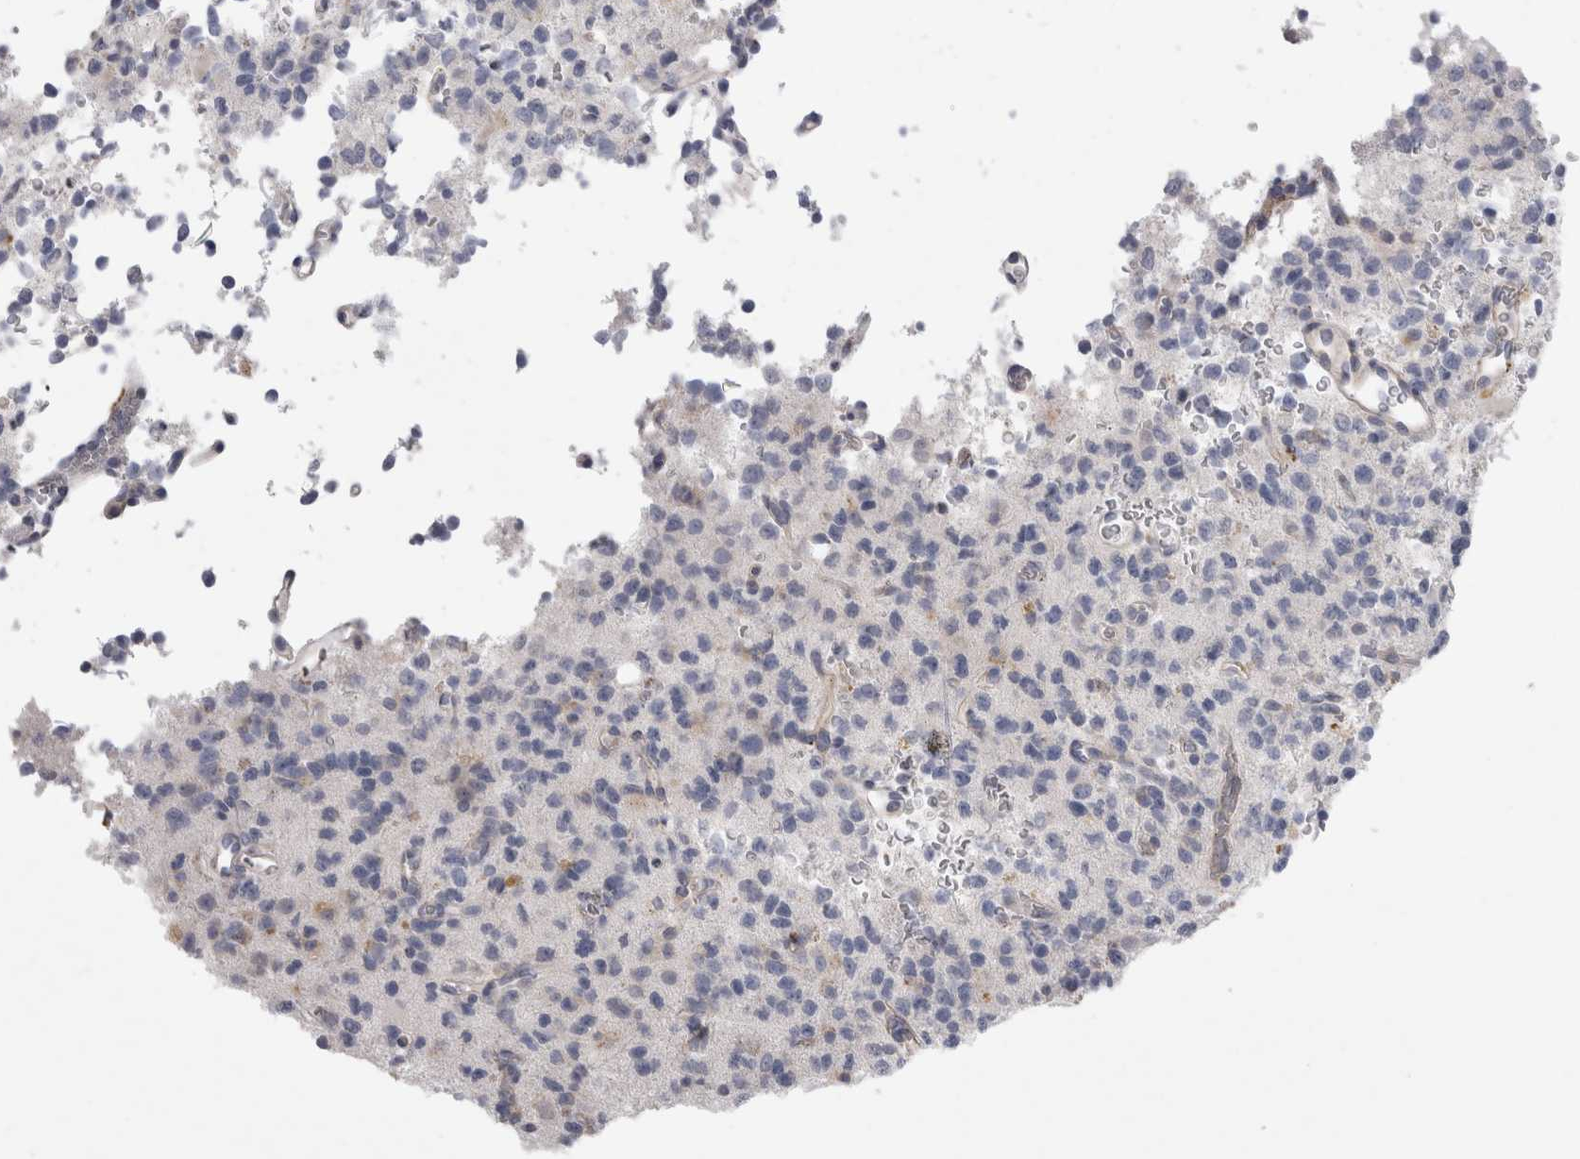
{"staining": {"intensity": "negative", "quantity": "none", "location": "none"}, "tissue": "glioma", "cell_type": "Tumor cells", "image_type": "cancer", "snomed": [{"axis": "morphology", "description": "Glioma, malignant, High grade"}, {"axis": "topography", "description": "Brain"}], "caption": "This micrograph is of glioma stained with IHC to label a protein in brown with the nuclei are counter-stained blue. There is no expression in tumor cells.", "gene": "GAA", "patient": {"sex": "female", "age": 62}}